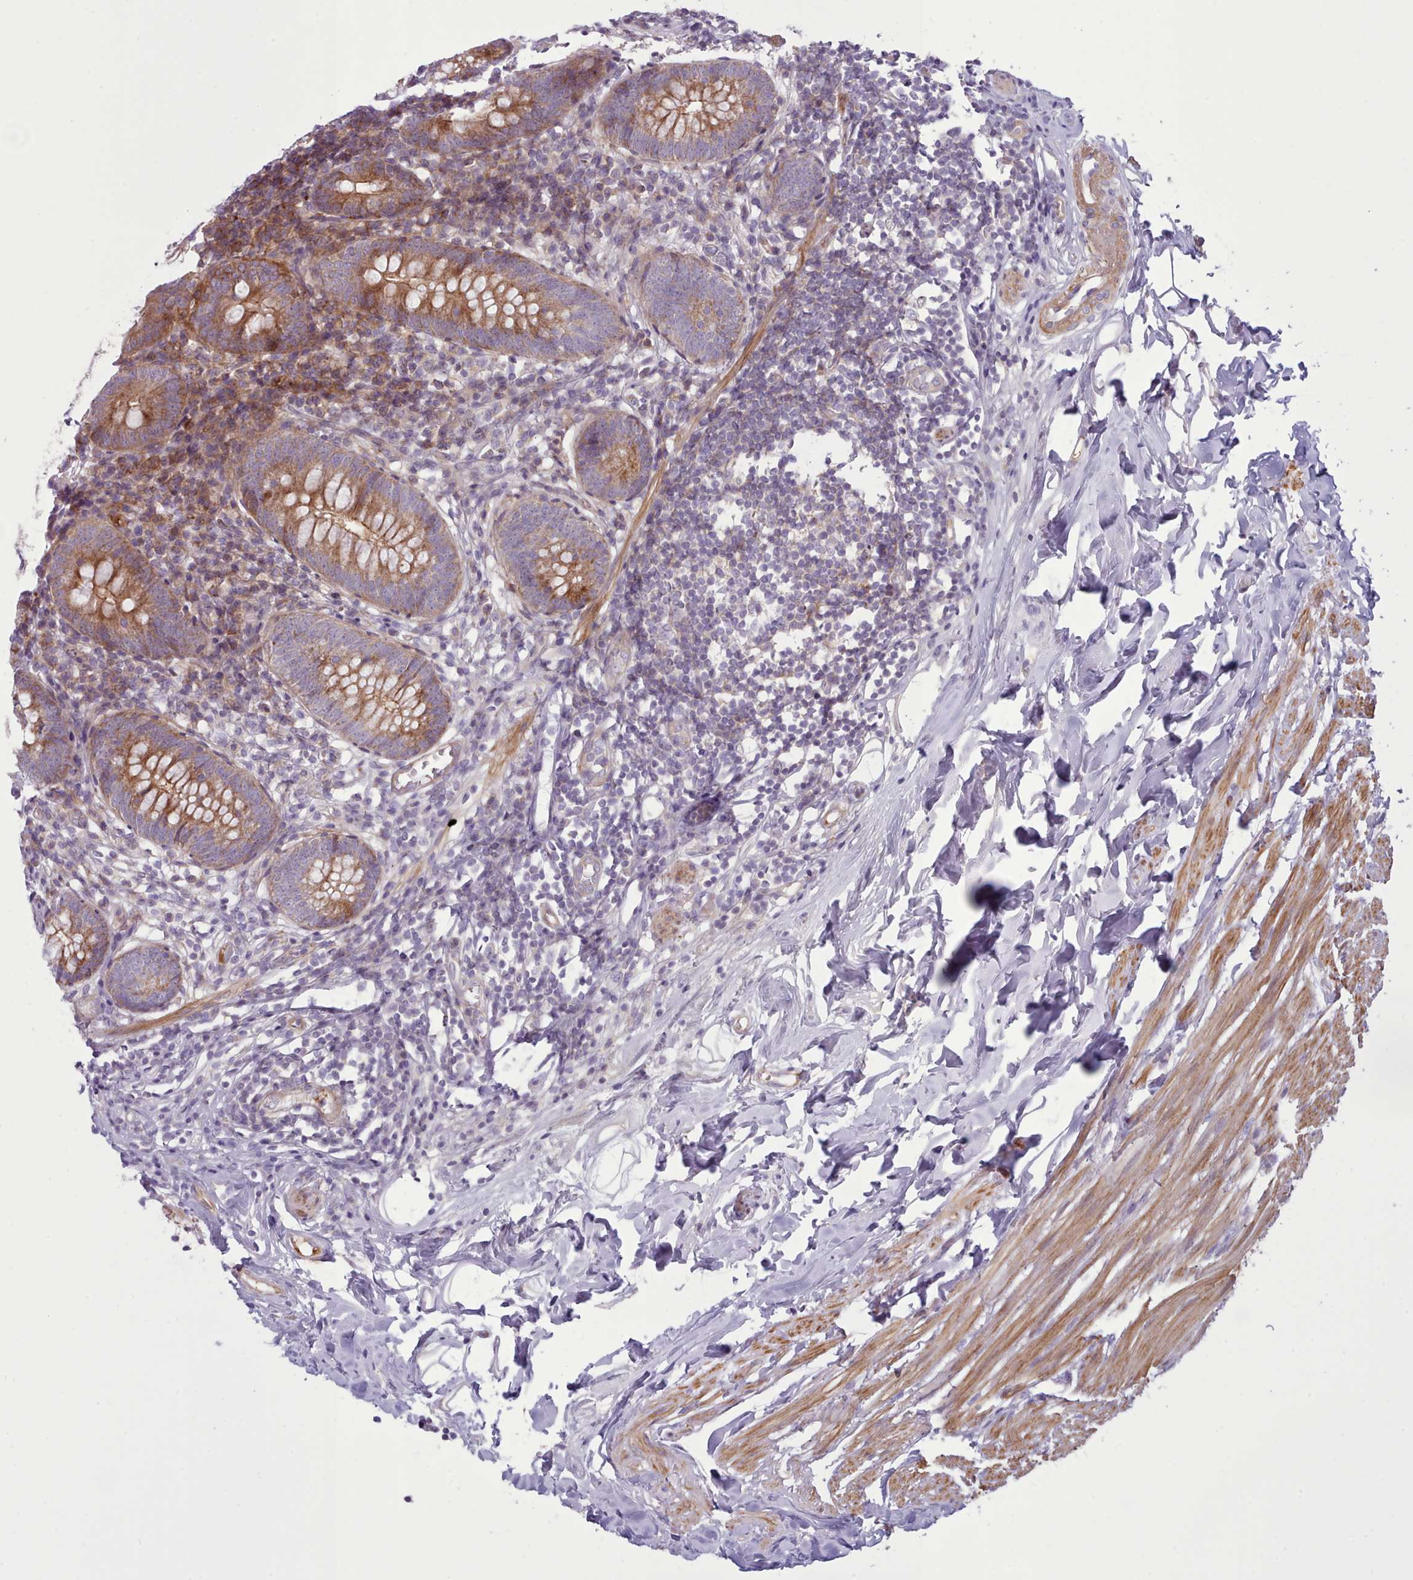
{"staining": {"intensity": "moderate", "quantity": ">75%", "location": "cytoplasmic/membranous"}, "tissue": "appendix", "cell_type": "Glandular cells", "image_type": "normal", "snomed": [{"axis": "morphology", "description": "Normal tissue, NOS"}, {"axis": "topography", "description": "Appendix"}], "caption": "The histopathology image displays staining of unremarkable appendix, revealing moderate cytoplasmic/membranous protein positivity (brown color) within glandular cells.", "gene": "TENT4B", "patient": {"sex": "female", "age": 62}}